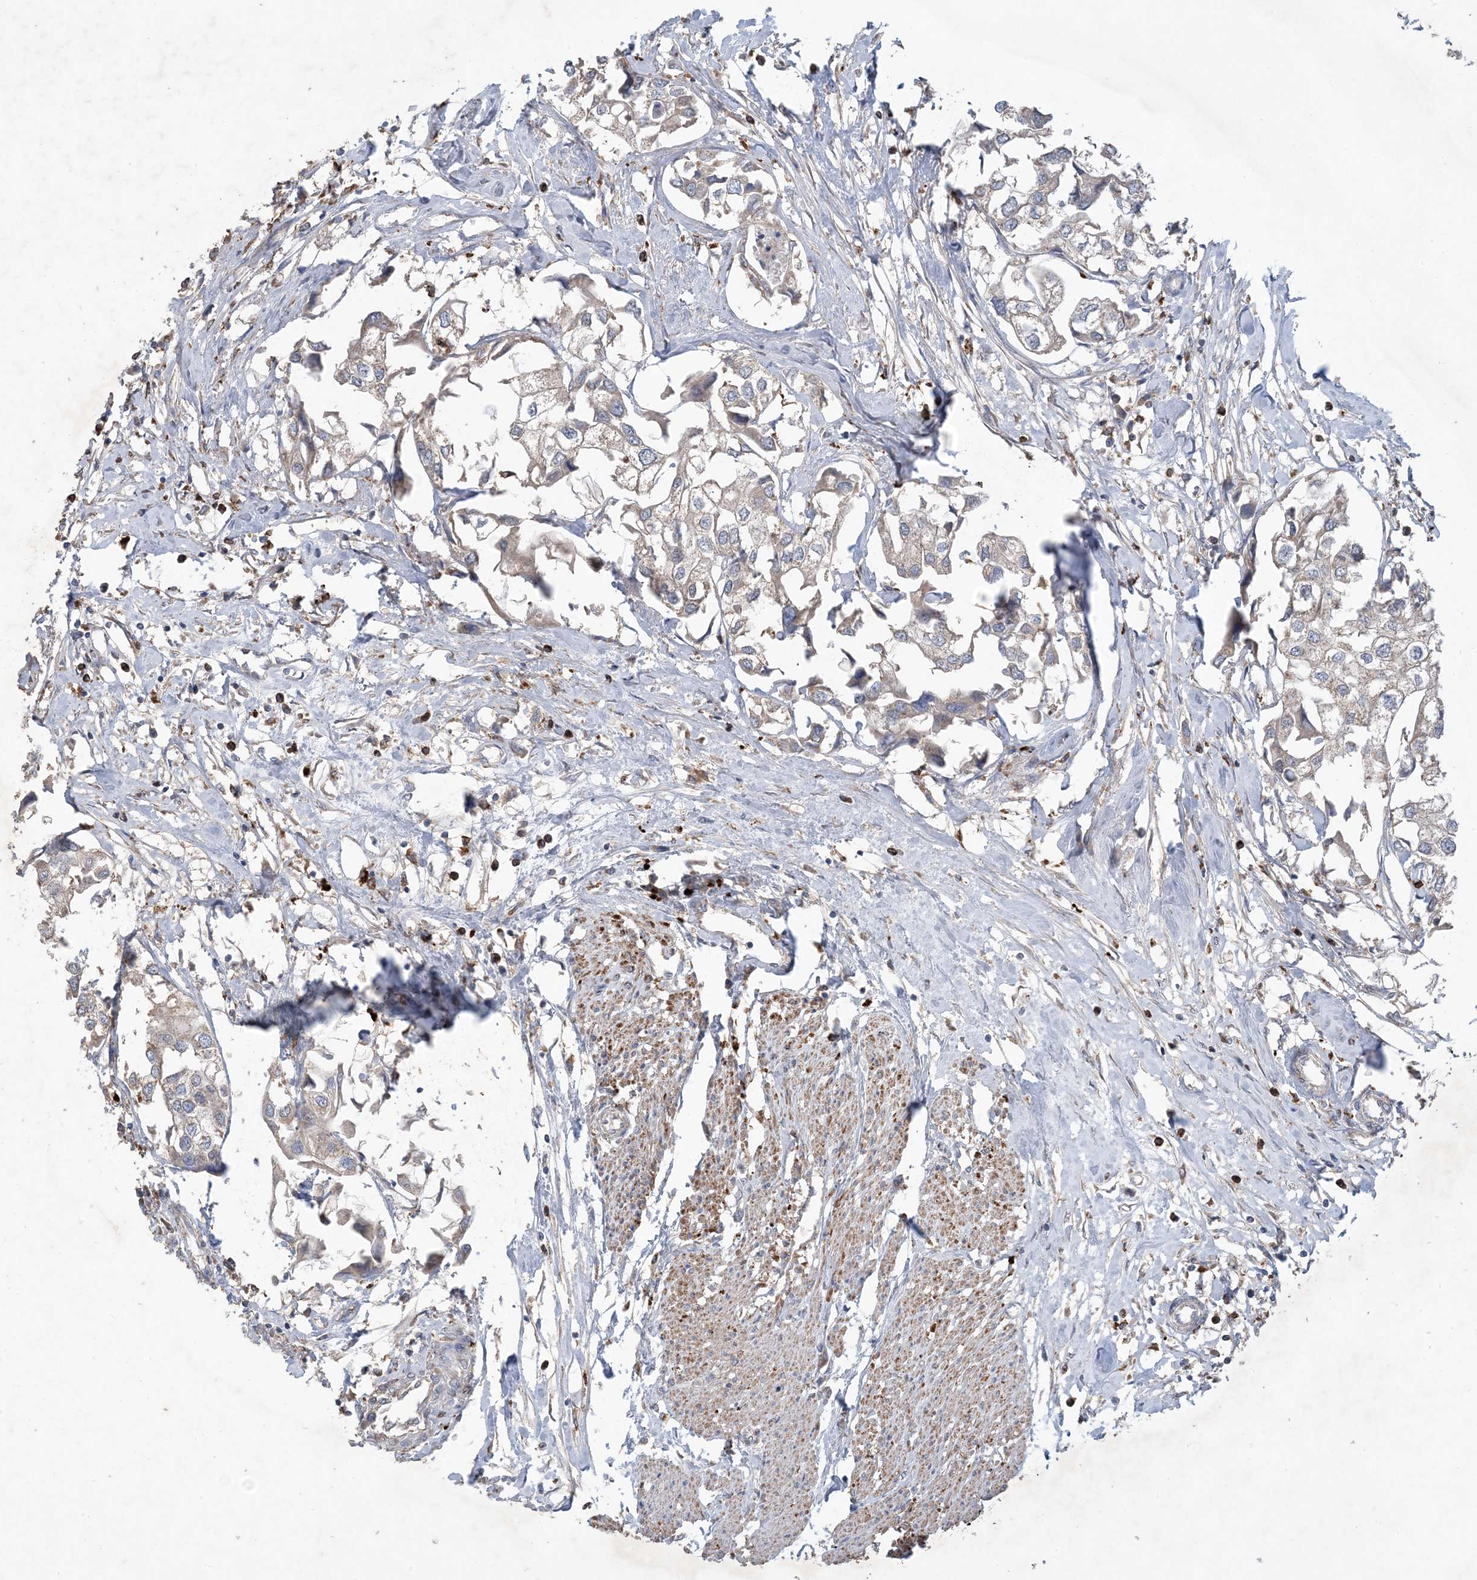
{"staining": {"intensity": "weak", "quantity": "<25%", "location": "cytoplasmic/membranous"}, "tissue": "urothelial cancer", "cell_type": "Tumor cells", "image_type": "cancer", "snomed": [{"axis": "morphology", "description": "Urothelial carcinoma, High grade"}, {"axis": "topography", "description": "Urinary bladder"}], "caption": "A photomicrograph of urothelial cancer stained for a protein demonstrates no brown staining in tumor cells. The staining was performed using DAB to visualize the protein expression in brown, while the nuclei were stained in blue with hematoxylin (Magnification: 20x).", "gene": "MASP2", "patient": {"sex": "male", "age": 64}}